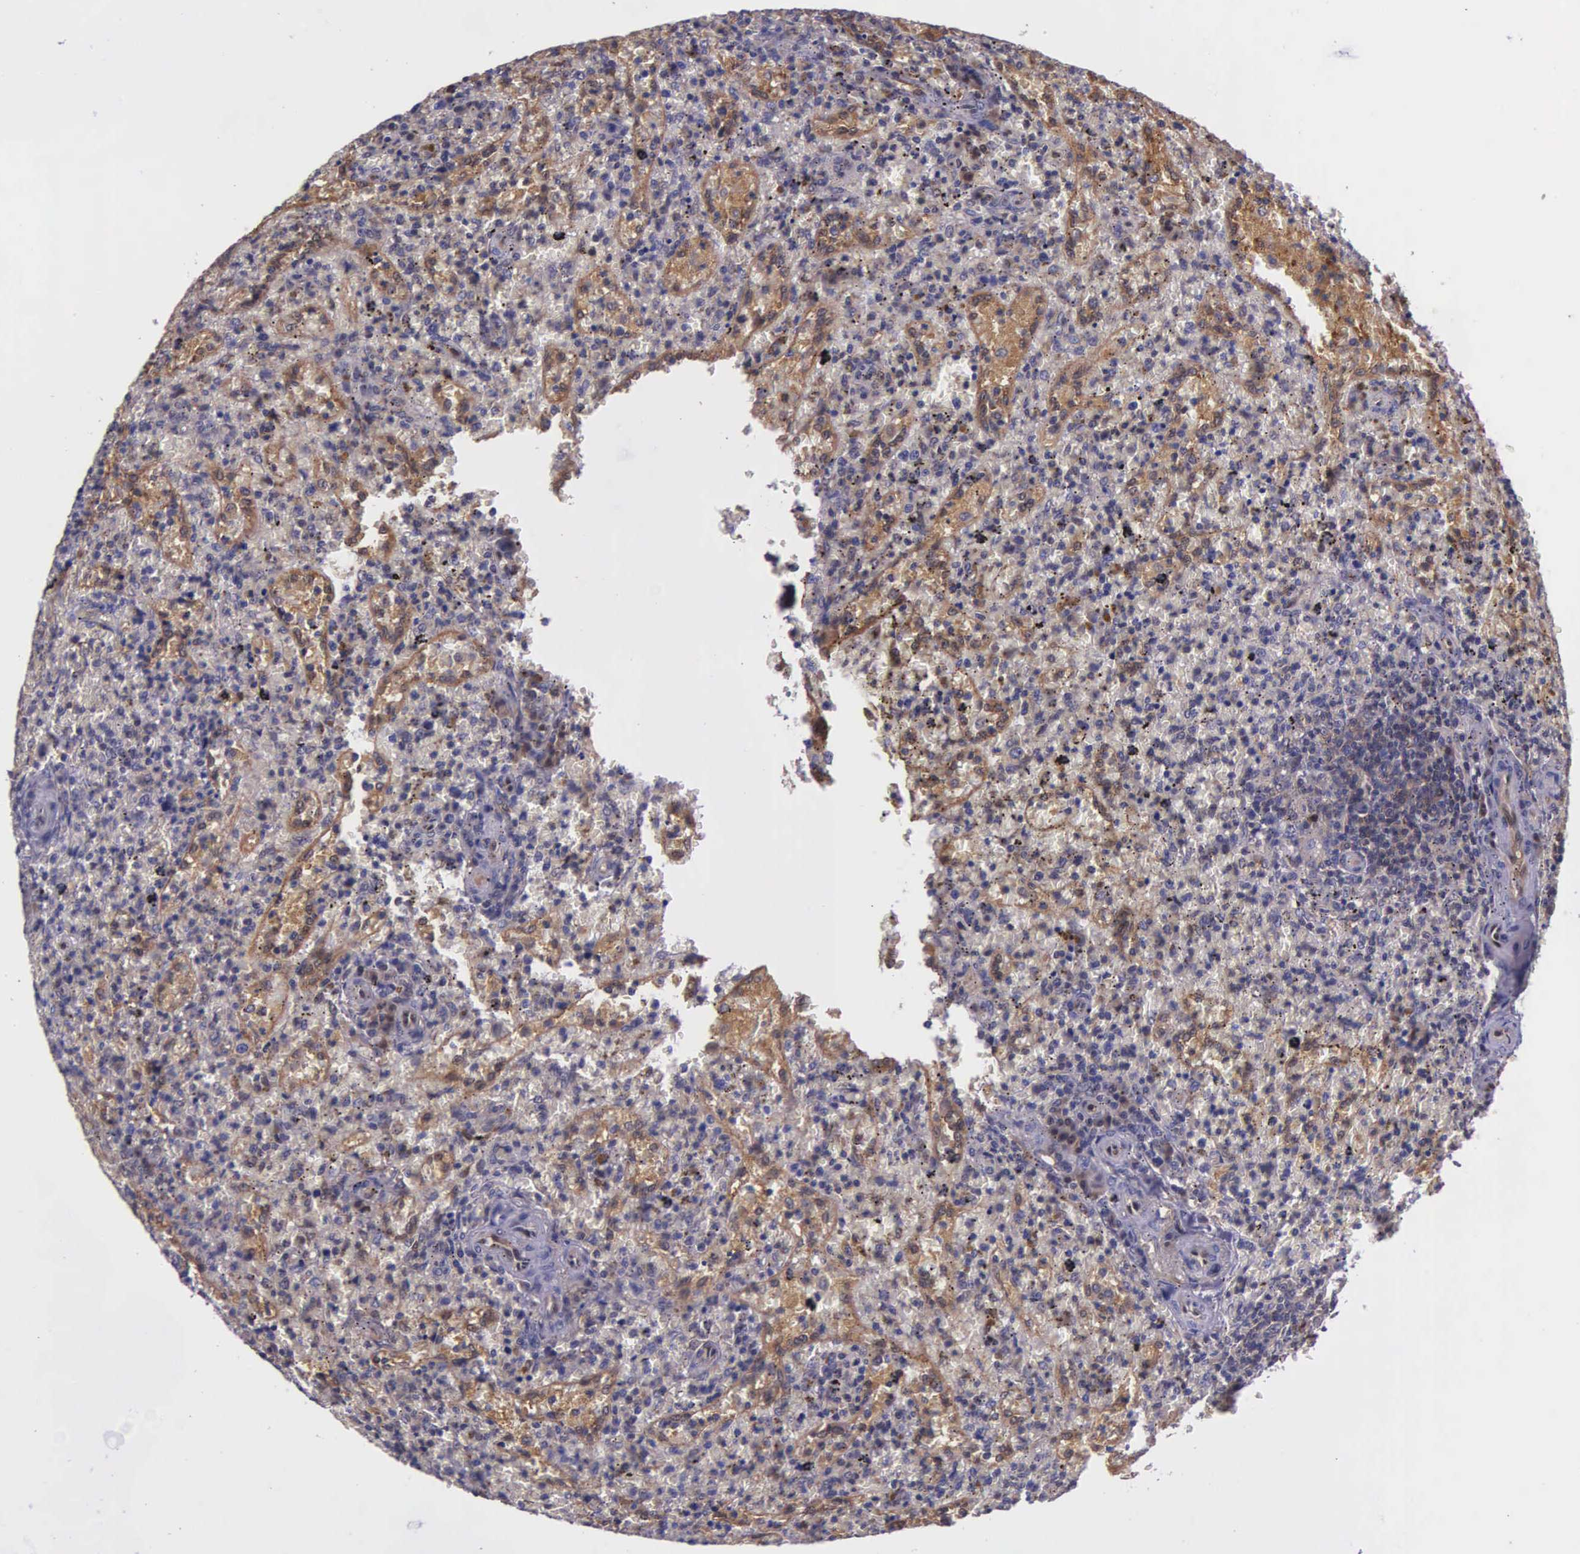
{"staining": {"intensity": "negative", "quantity": "none", "location": "none"}, "tissue": "lymphoma", "cell_type": "Tumor cells", "image_type": "cancer", "snomed": [{"axis": "morphology", "description": "Malignant lymphoma, non-Hodgkin's type, High grade"}, {"axis": "topography", "description": "Spleen"}, {"axis": "topography", "description": "Lymph node"}], "caption": "A high-resolution image shows immunohistochemistry (IHC) staining of lymphoma, which displays no significant staining in tumor cells.", "gene": "GMPR2", "patient": {"sex": "female", "age": 70}}